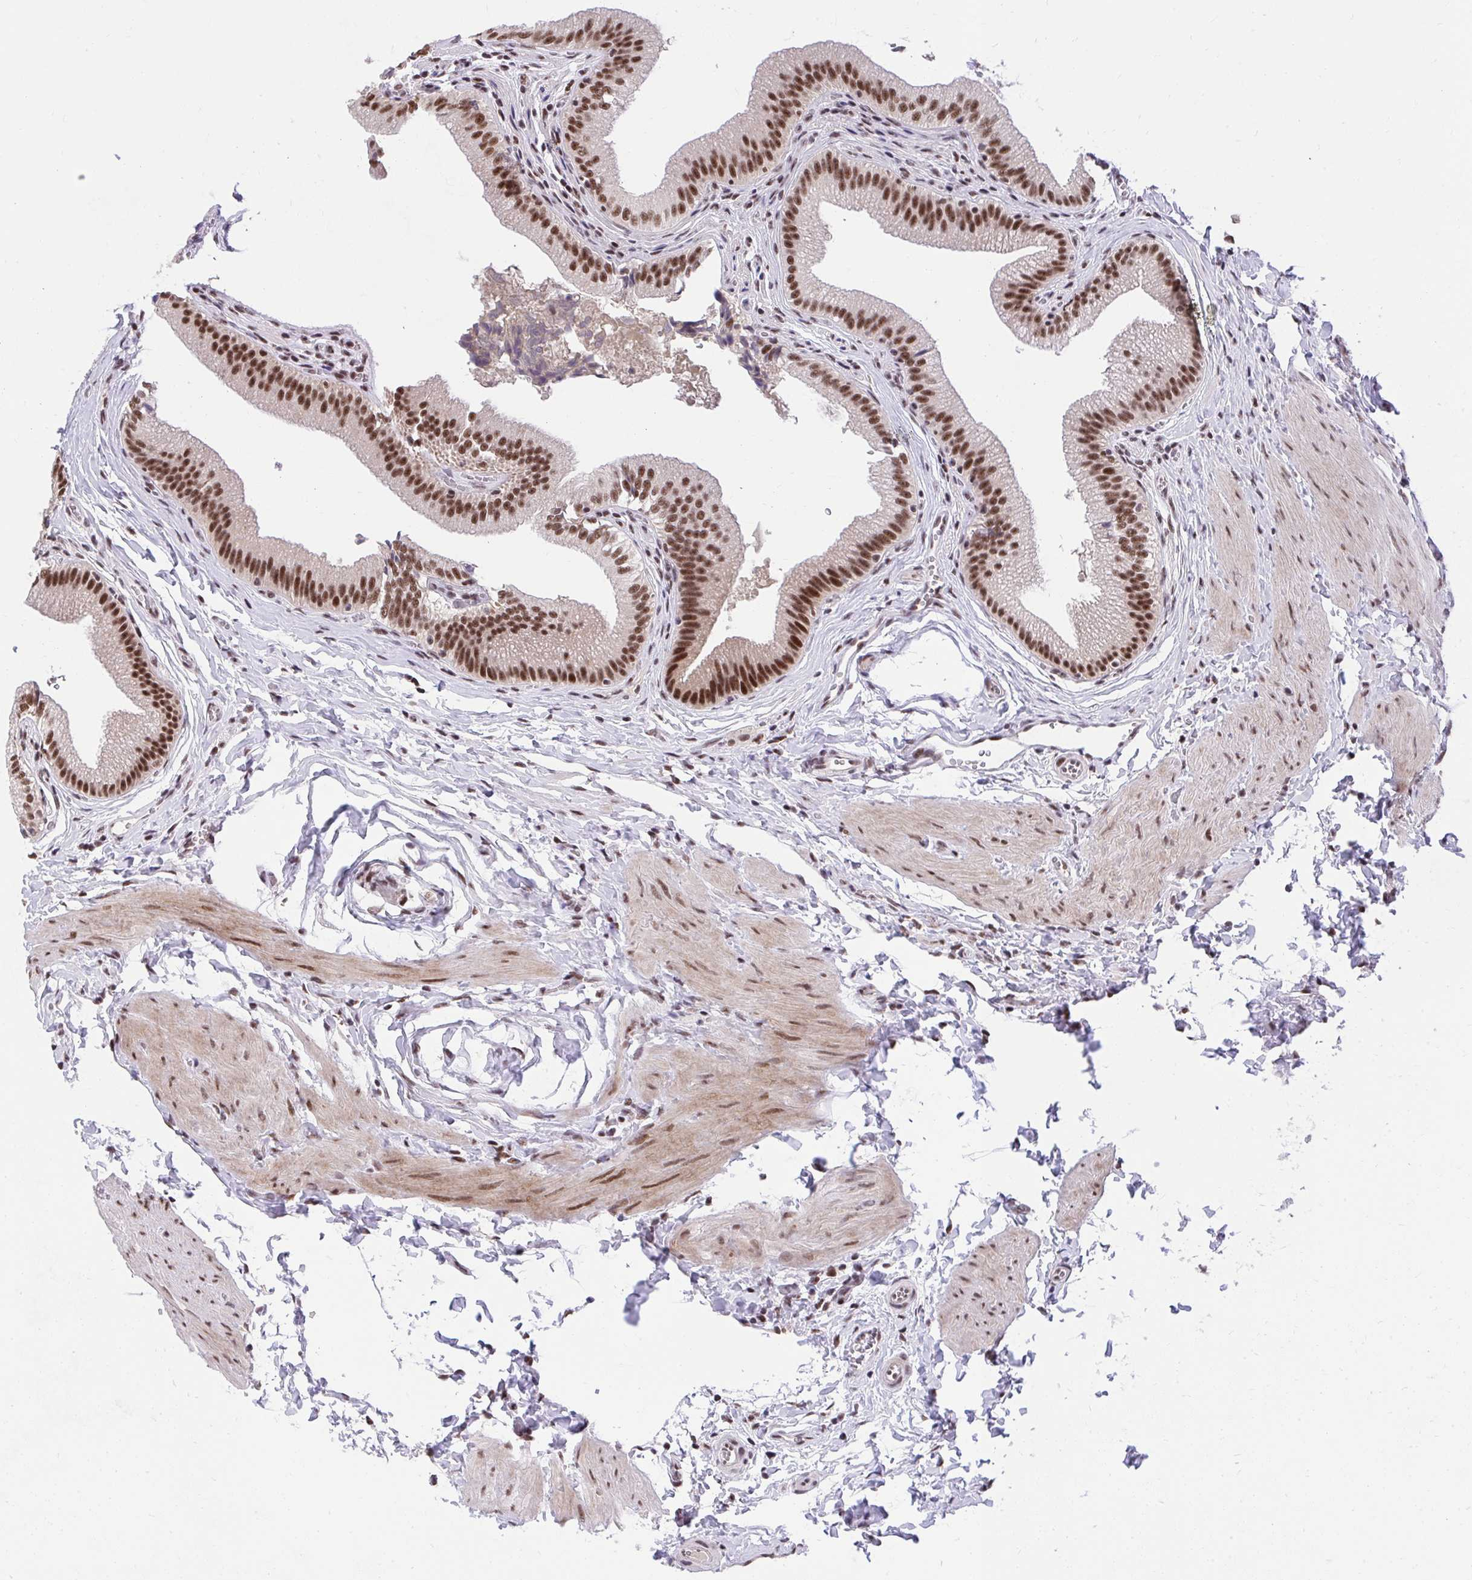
{"staining": {"intensity": "strong", "quantity": ">75%", "location": "nuclear"}, "tissue": "gallbladder", "cell_type": "Glandular cells", "image_type": "normal", "snomed": [{"axis": "morphology", "description": "Normal tissue, NOS"}, {"axis": "topography", "description": "Gallbladder"}, {"axis": "topography", "description": "Peripheral nerve tissue"}], "caption": "DAB (3,3'-diaminobenzidine) immunohistochemical staining of unremarkable human gallbladder demonstrates strong nuclear protein staining in about >75% of glandular cells.", "gene": "SYNE4", "patient": {"sex": "male", "age": 17}}